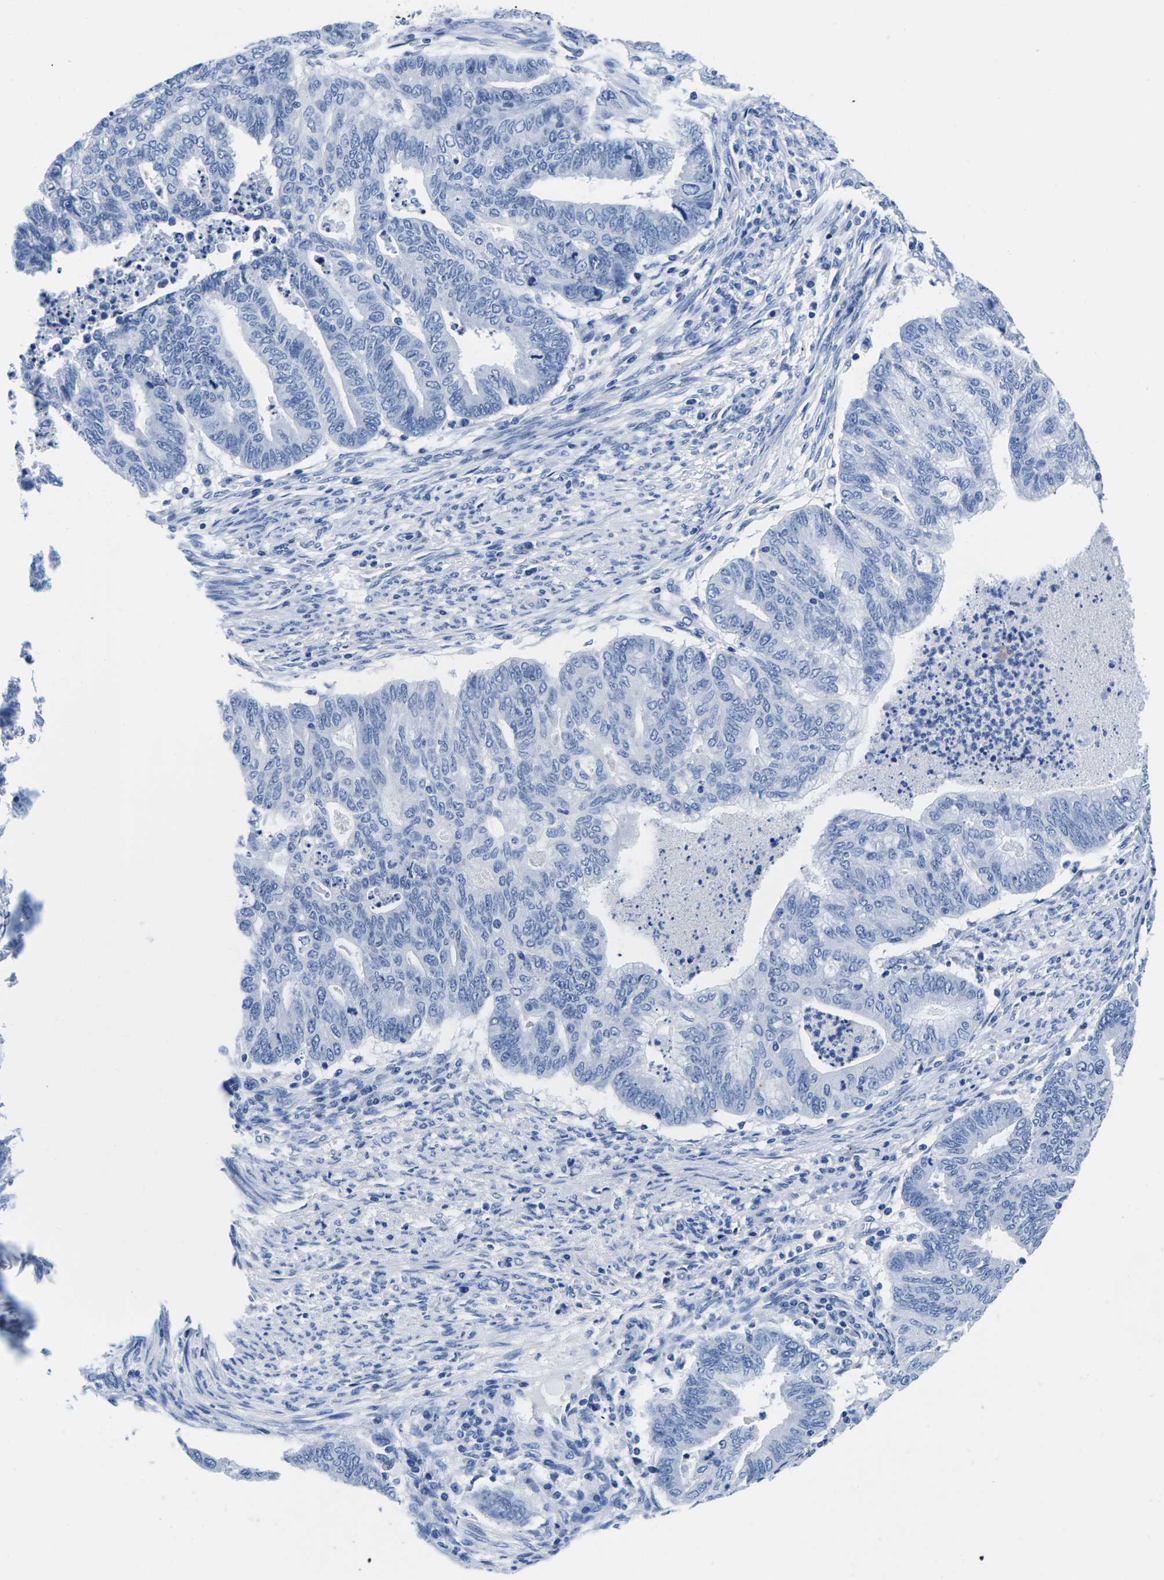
{"staining": {"intensity": "negative", "quantity": "none", "location": "none"}, "tissue": "endometrial cancer", "cell_type": "Tumor cells", "image_type": "cancer", "snomed": [{"axis": "morphology", "description": "Adenocarcinoma, NOS"}, {"axis": "topography", "description": "Endometrium"}], "caption": "Endometrial cancer (adenocarcinoma) was stained to show a protein in brown. There is no significant staining in tumor cells. The staining is performed using DAB (3,3'-diaminobenzidine) brown chromogen with nuclei counter-stained in using hematoxylin.", "gene": "CYP1A2", "patient": {"sex": "female", "age": 79}}